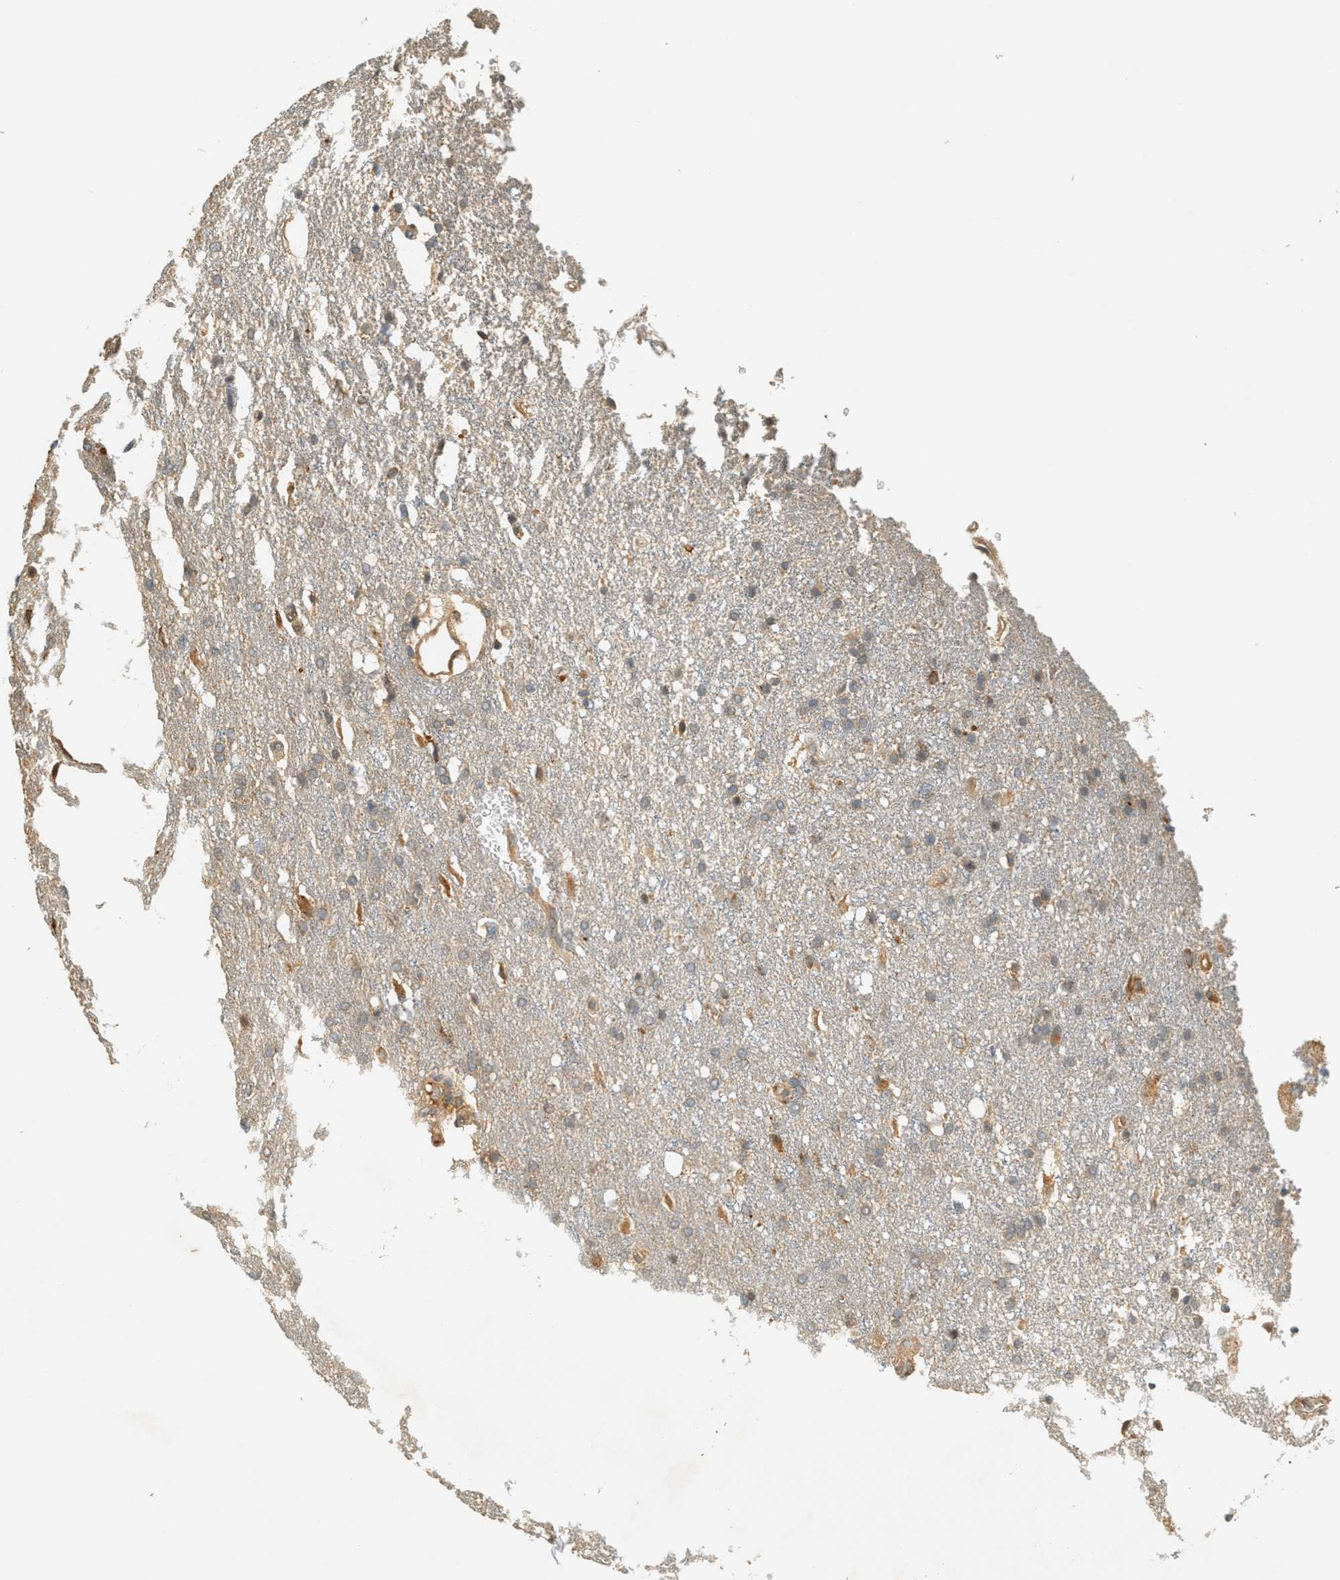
{"staining": {"intensity": "weak", "quantity": "<25%", "location": "cytoplasmic/membranous"}, "tissue": "glioma", "cell_type": "Tumor cells", "image_type": "cancer", "snomed": [{"axis": "morphology", "description": "Glioma, malignant, High grade"}, {"axis": "topography", "description": "Brain"}], "caption": "This is an immunohistochemistry (IHC) histopathology image of human glioma. There is no positivity in tumor cells.", "gene": "PDK1", "patient": {"sex": "female", "age": 58}}